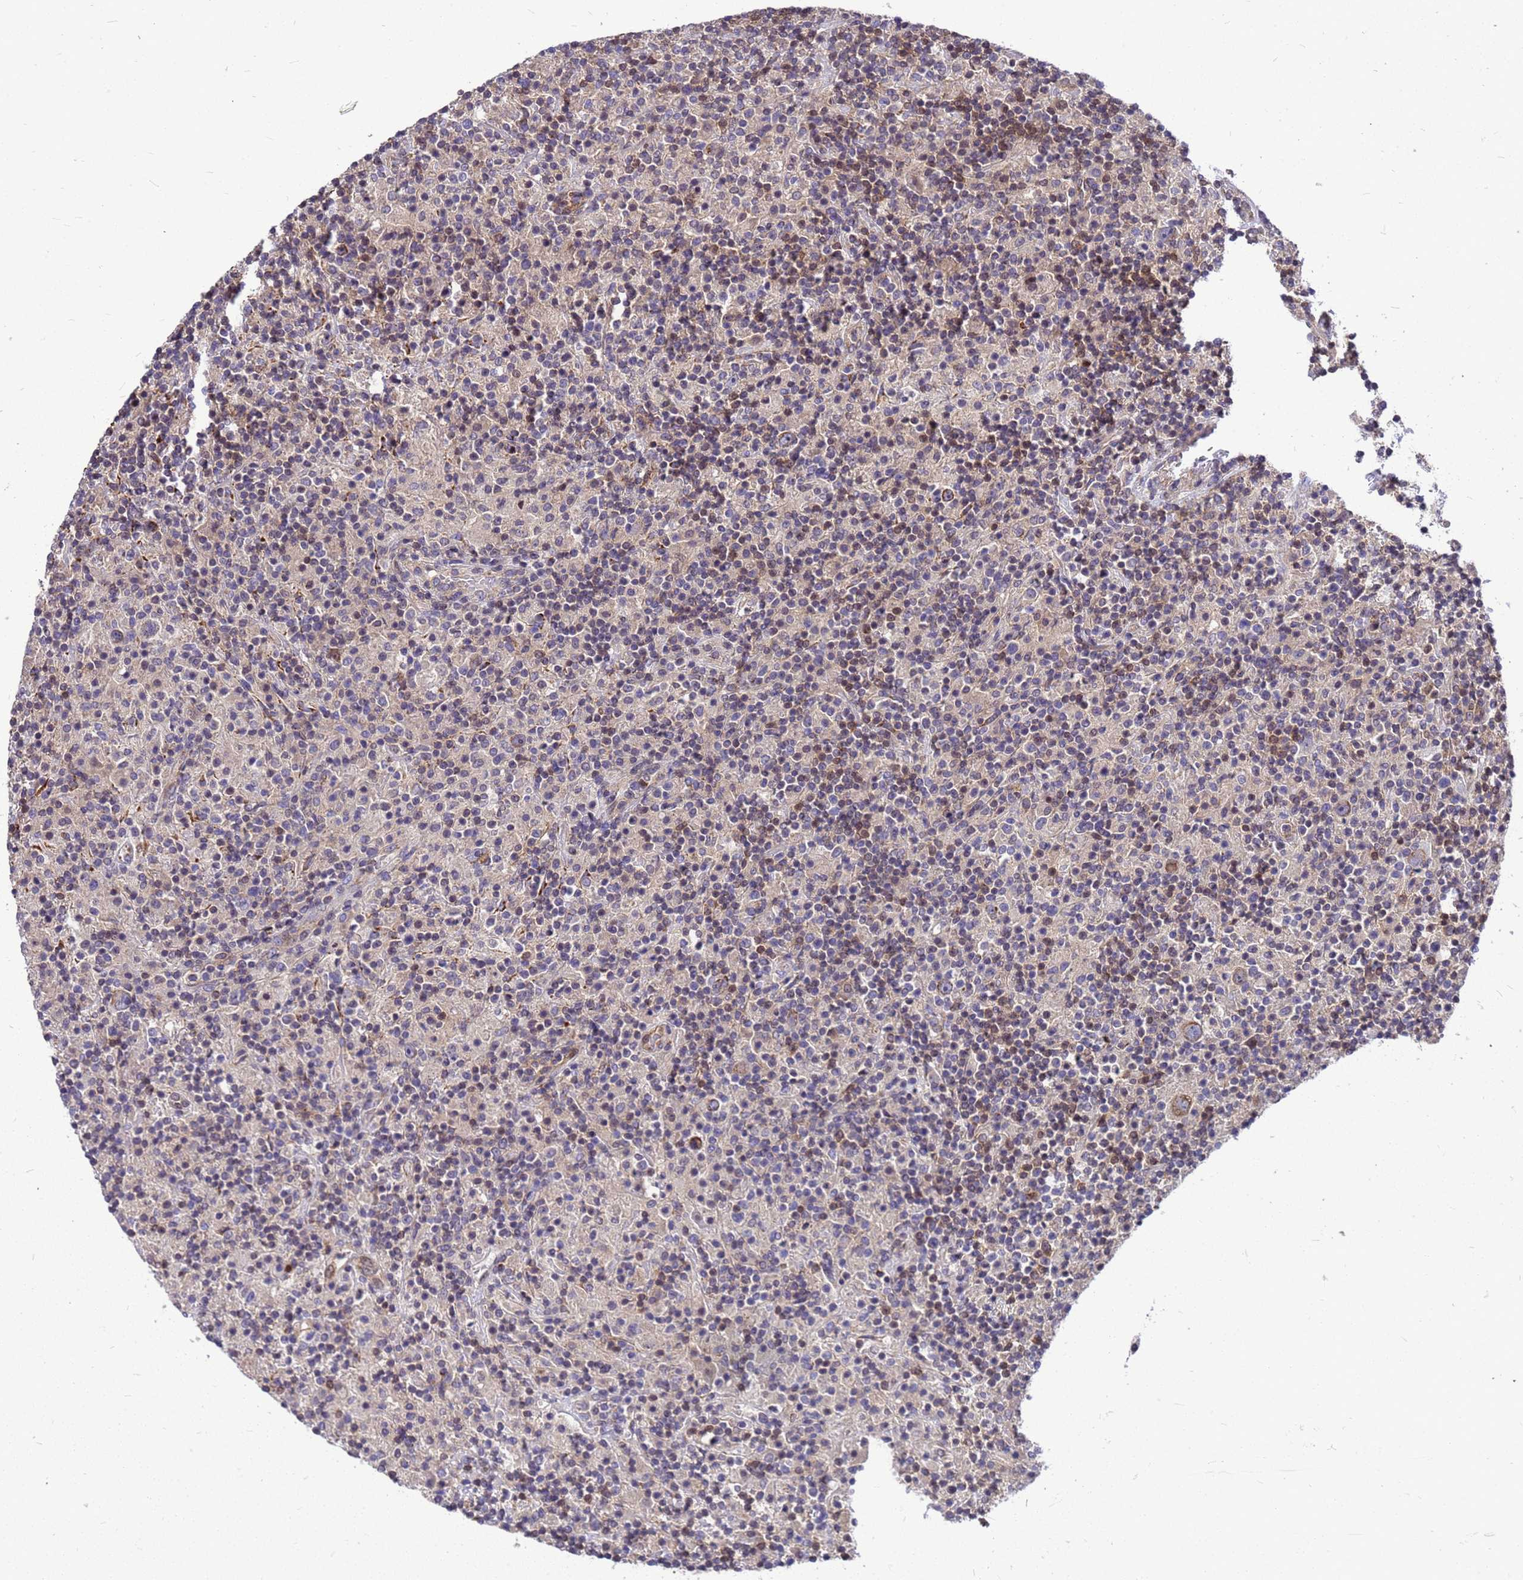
{"staining": {"intensity": "moderate", "quantity": ">75%", "location": "cytoplasmic/membranous"}, "tissue": "lymphoma", "cell_type": "Tumor cells", "image_type": "cancer", "snomed": [{"axis": "morphology", "description": "Hodgkin's disease, NOS"}, {"axis": "topography", "description": "Lymph node"}], "caption": "Protein staining by IHC demonstrates moderate cytoplasmic/membranous staining in approximately >75% of tumor cells in lymphoma.", "gene": "CMC4", "patient": {"sex": "male", "age": 70}}